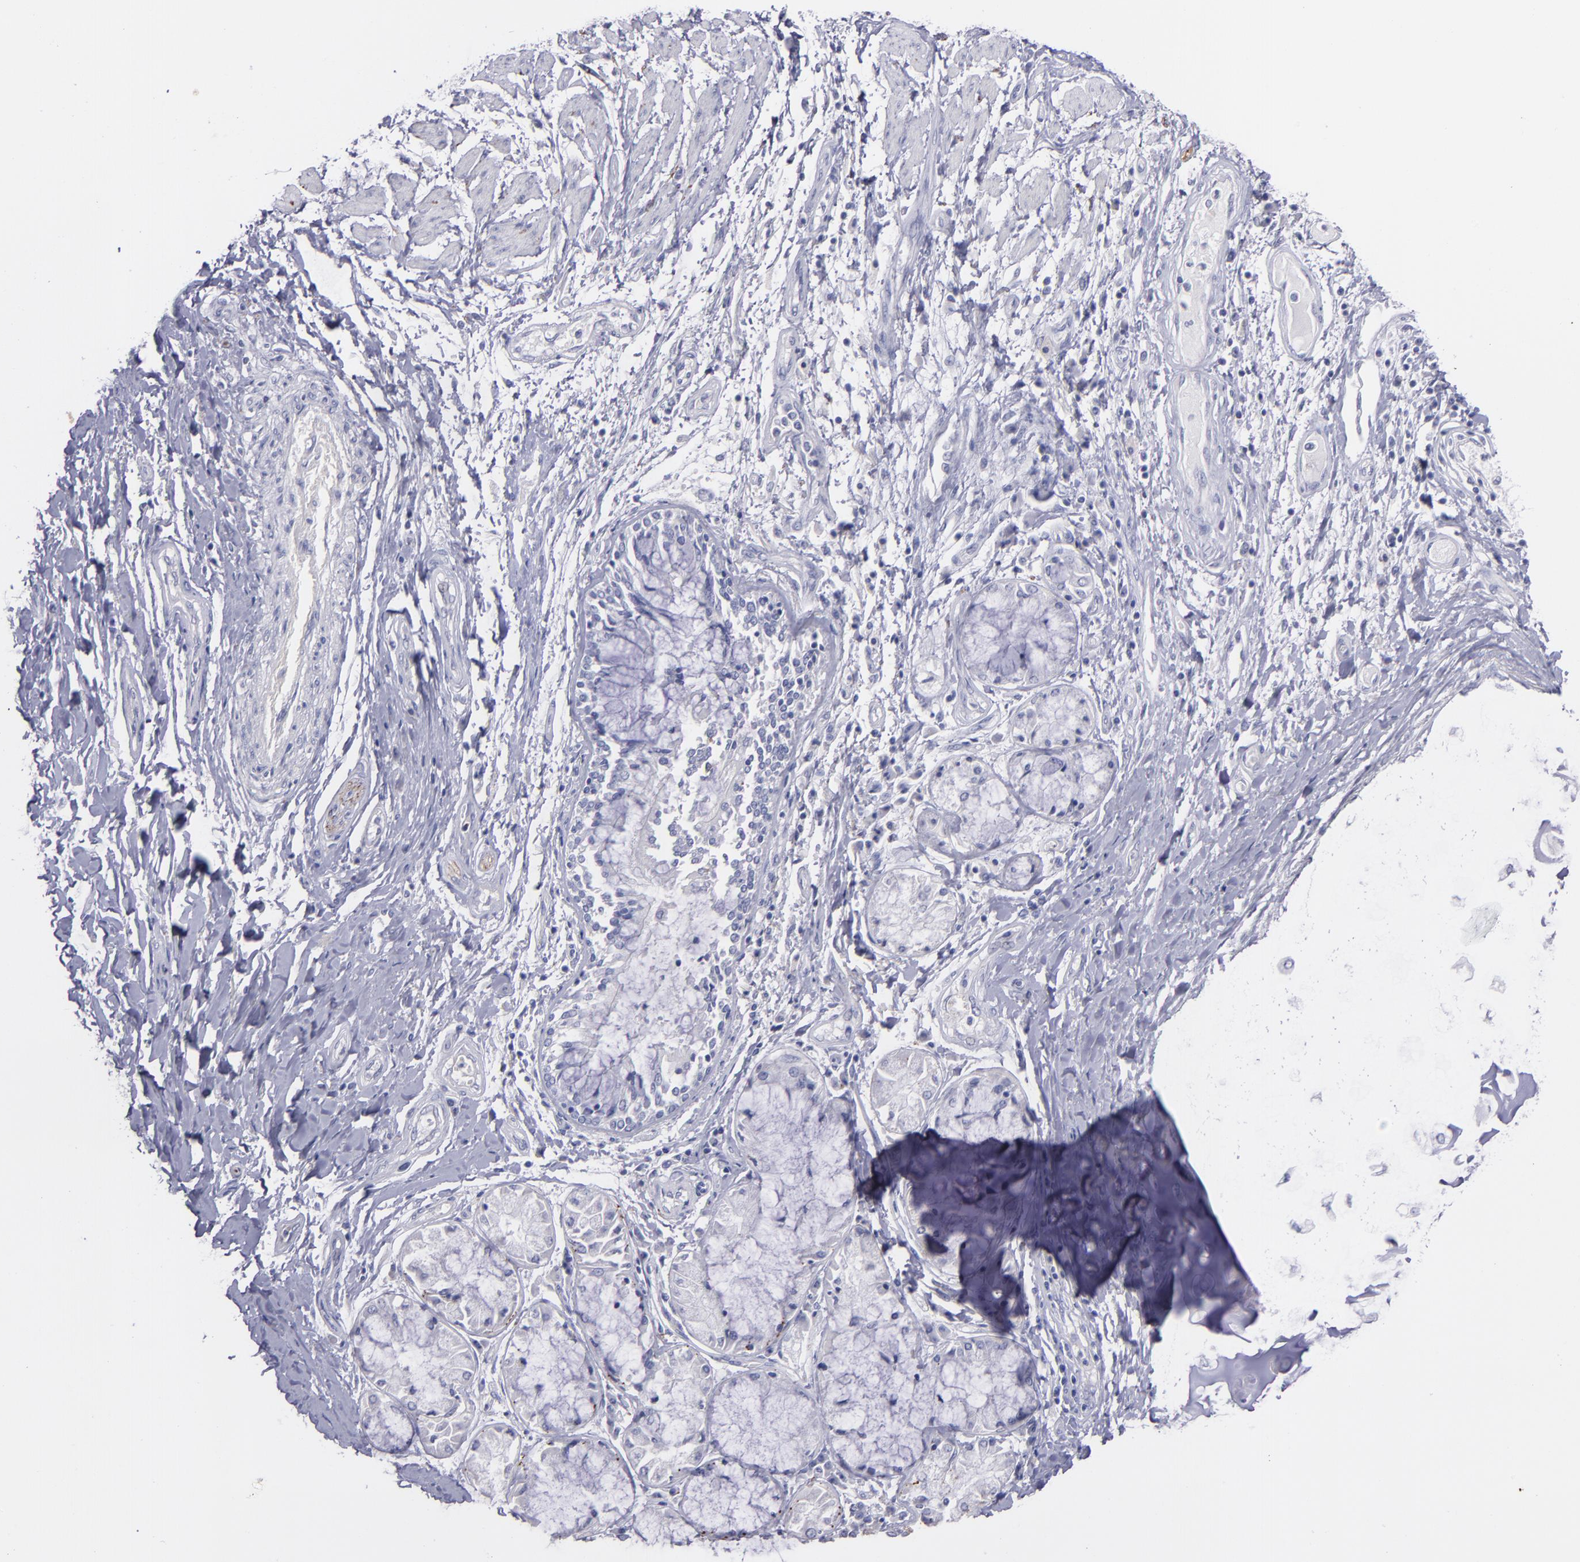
{"staining": {"intensity": "negative", "quantity": "none", "location": "none"}, "tissue": "bronchus", "cell_type": "Respiratory epithelial cells", "image_type": "normal", "snomed": [{"axis": "morphology", "description": "Normal tissue, NOS"}, {"axis": "topography", "description": "Cartilage tissue"}, {"axis": "topography", "description": "Bronchus"}, {"axis": "topography", "description": "Lung"}], "caption": "Immunohistochemical staining of normal bronchus shows no significant positivity in respiratory epithelial cells. The staining is performed using DAB (3,3'-diaminobenzidine) brown chromogen with nuclei counter-stained in using hematoxylin.", "gene": "SNAP25", "patient": {"sex": "female", "age": 49}}